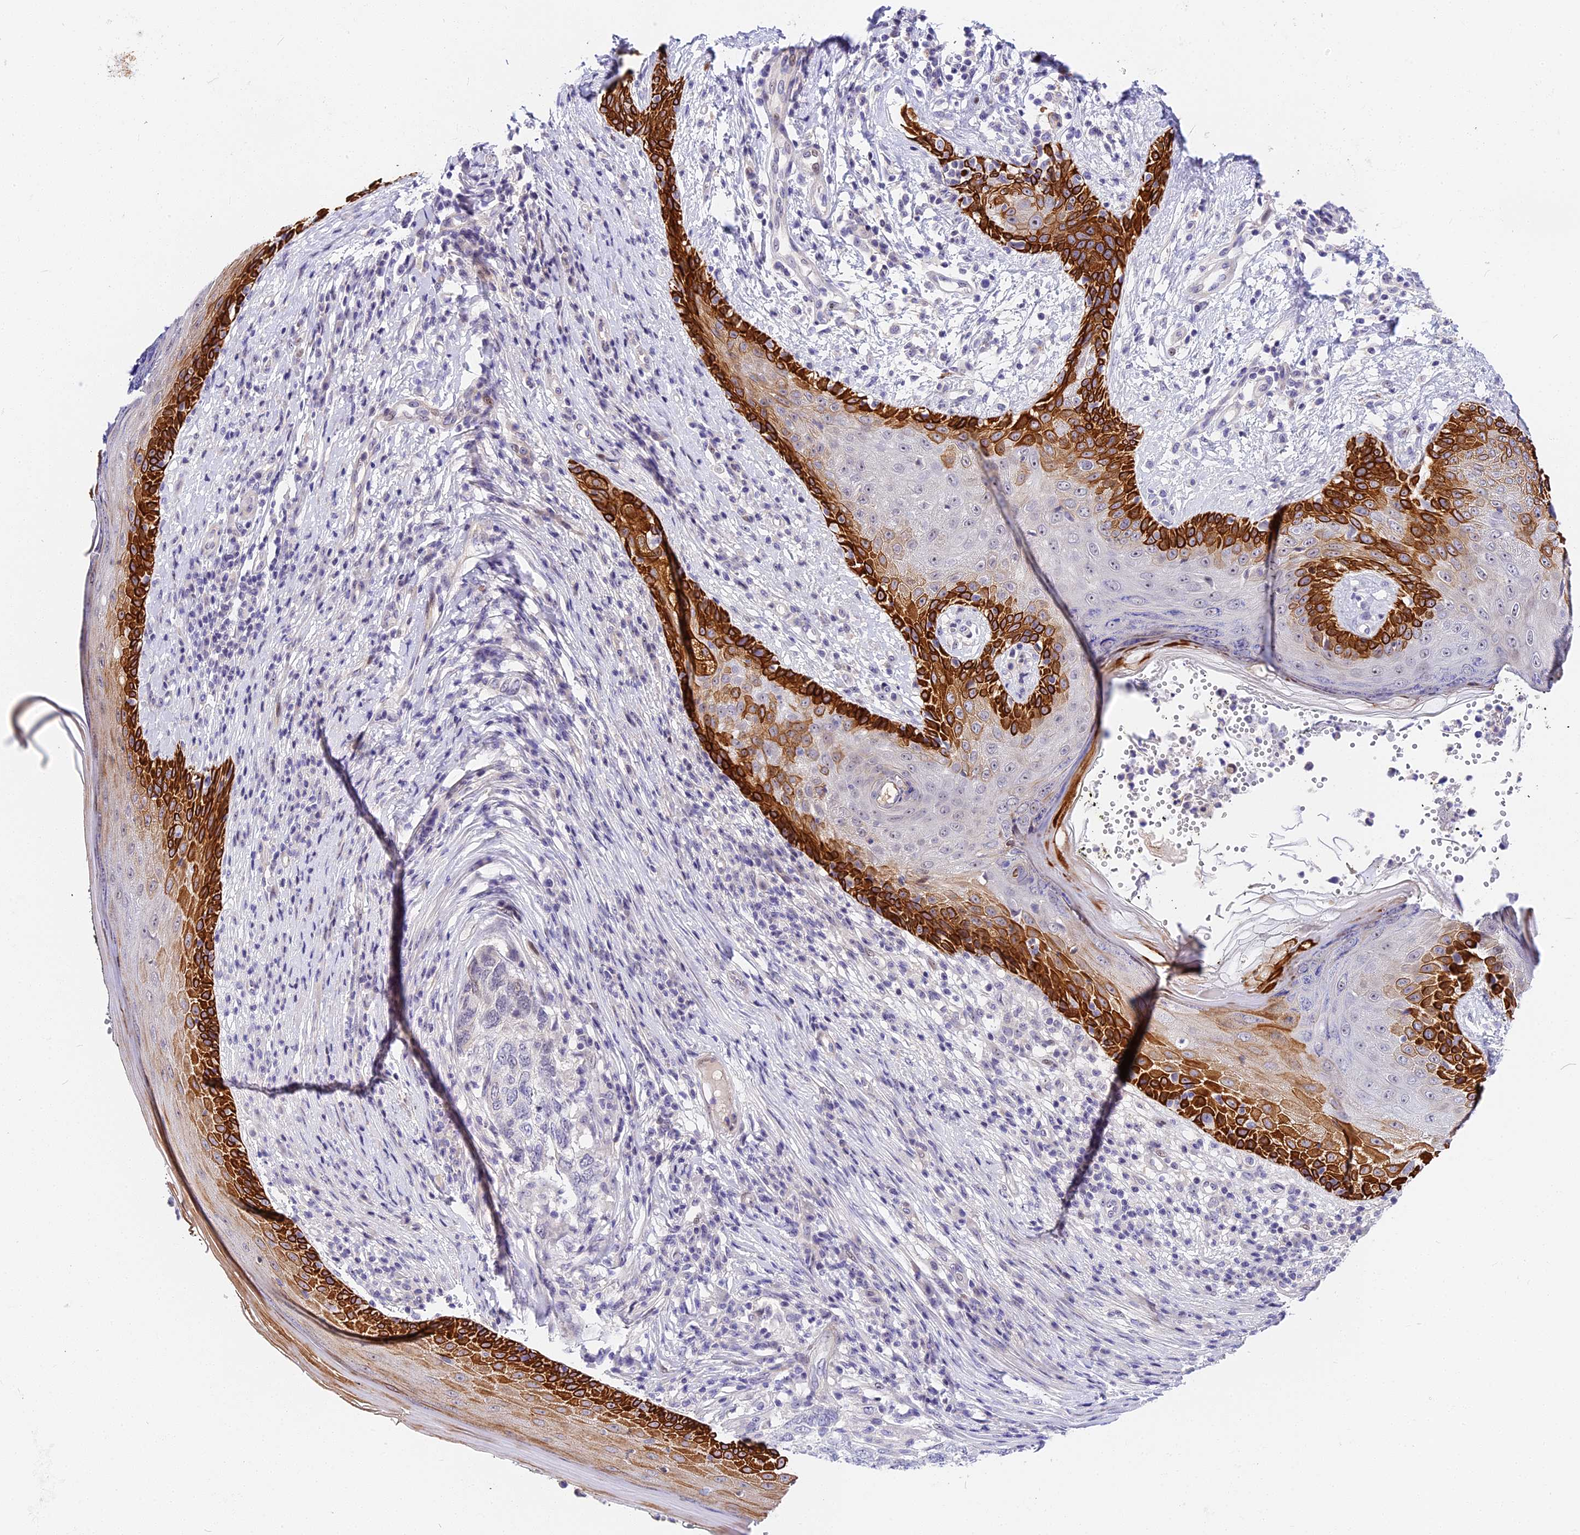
{"staining": {"intensity": "negative", "quantity": "none", "location": "none"}, "tissue": "skin cancer", "cell_type": "Tumor cells", "image_type": "cancer", "snomed": [{"axis": "morphology", "description": "Basal cell carcinoma"}, {"axis": "topography", "description": "Skin"}], "caption": "IHC micrograph of skin basal cell carcinoma stained for a protein (brown), which demonstrates no expression in tumor cells.", "gene": "MIDN", "patient": {"sex": "female", "age": 65}}